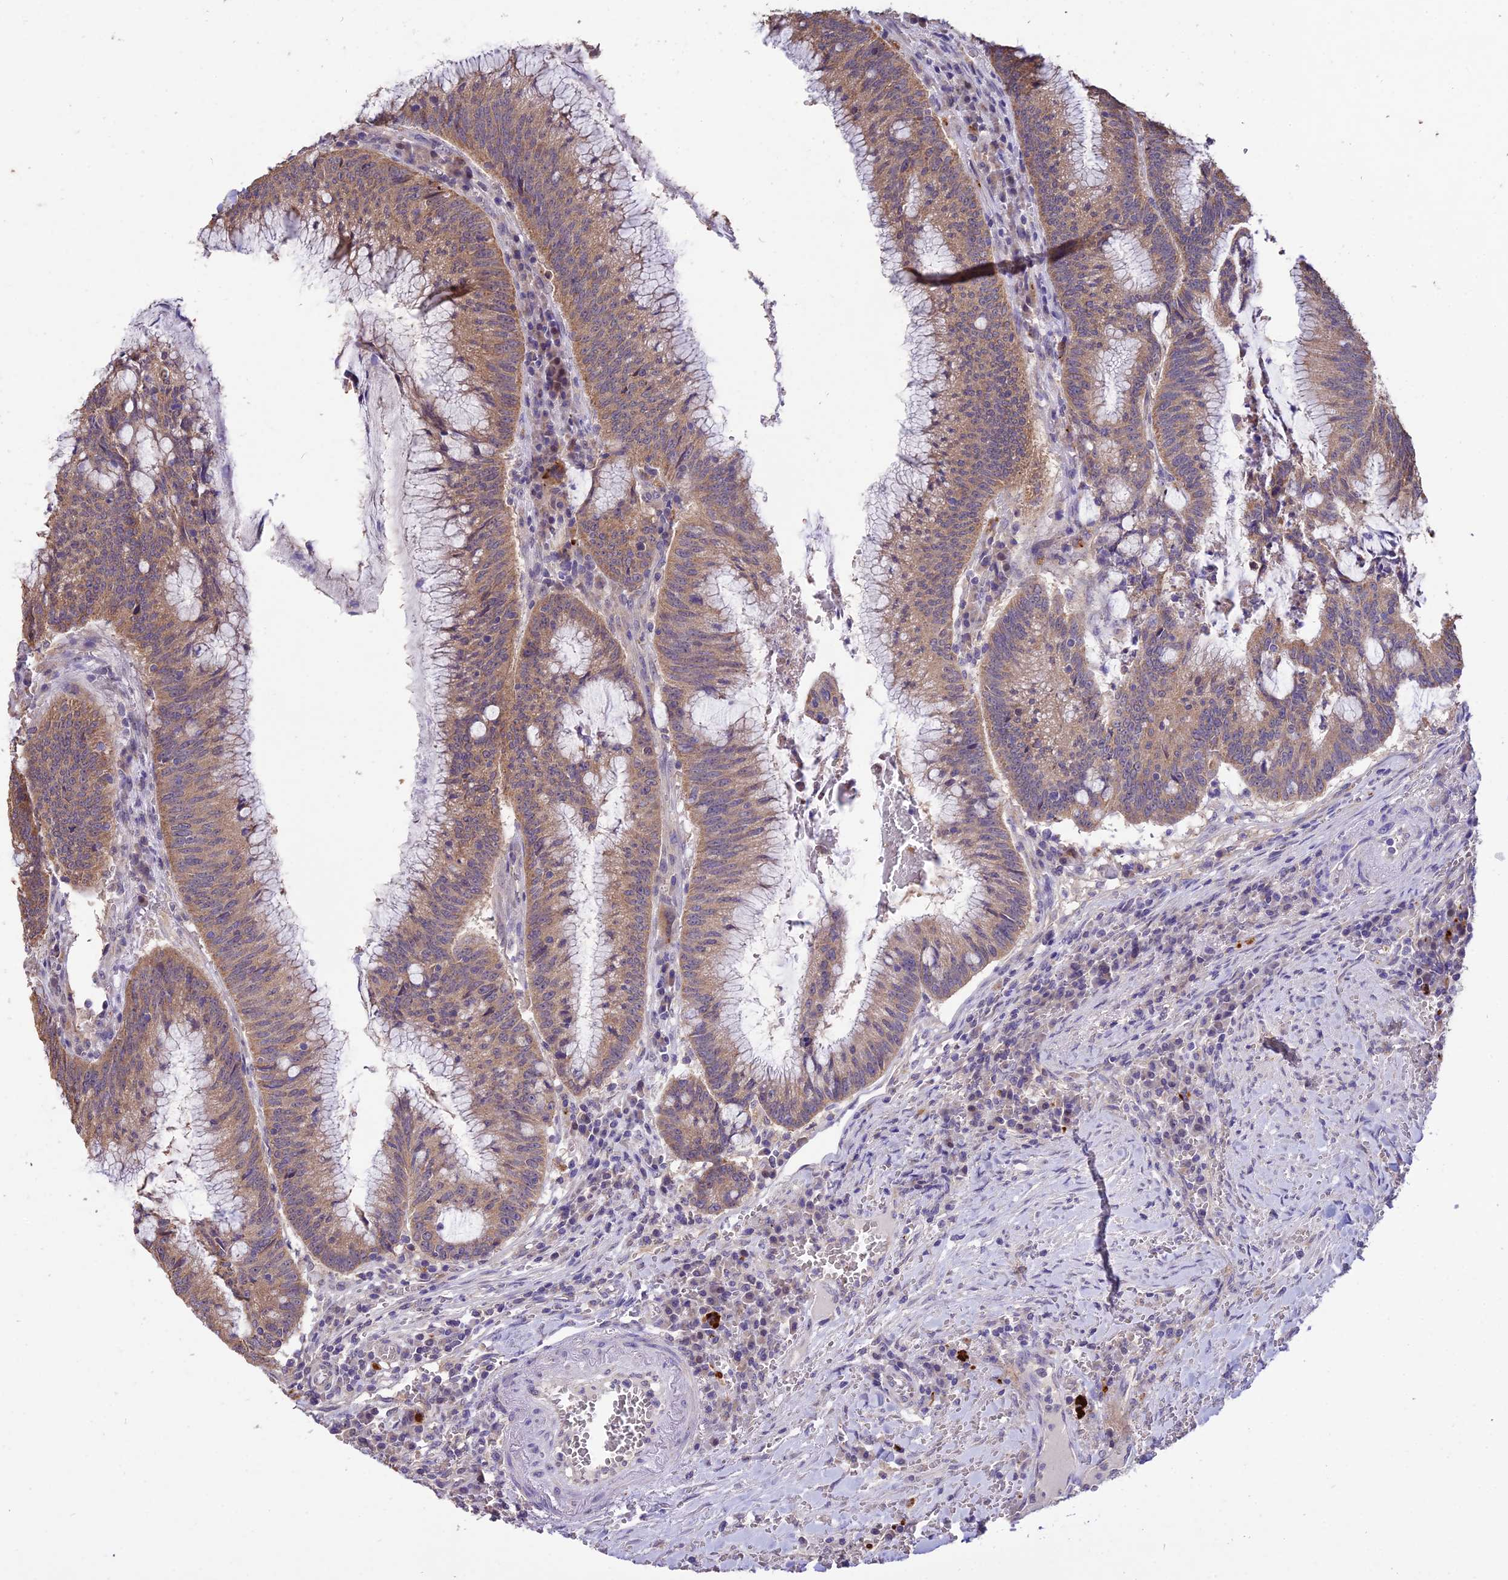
{"staining": {"intensity": "moderate", "quantity": ">75%", "location": "cytoplasmic/membranous"}, "tissue": "colorectal cancer", "cell_type": "Tumor cells", "image_type": "cancer", "snomed": [{"axis": "morphology", "description": "Adenocarcinoma, NOS"}, {"axis": "topography", "description": "Rectum"}], "caption": "The histopathology image exhibits immunohistochemical staining of colorectal adenocarcinoma. There is moderate cytoplasmic/membranous expression is seen in approximately >75% of tumor cells. (DAB IHC, brown staining for protein, blue staining for nuclei).", "gene": "SDHD", "patient": {"sex": "female", "age": 77}}